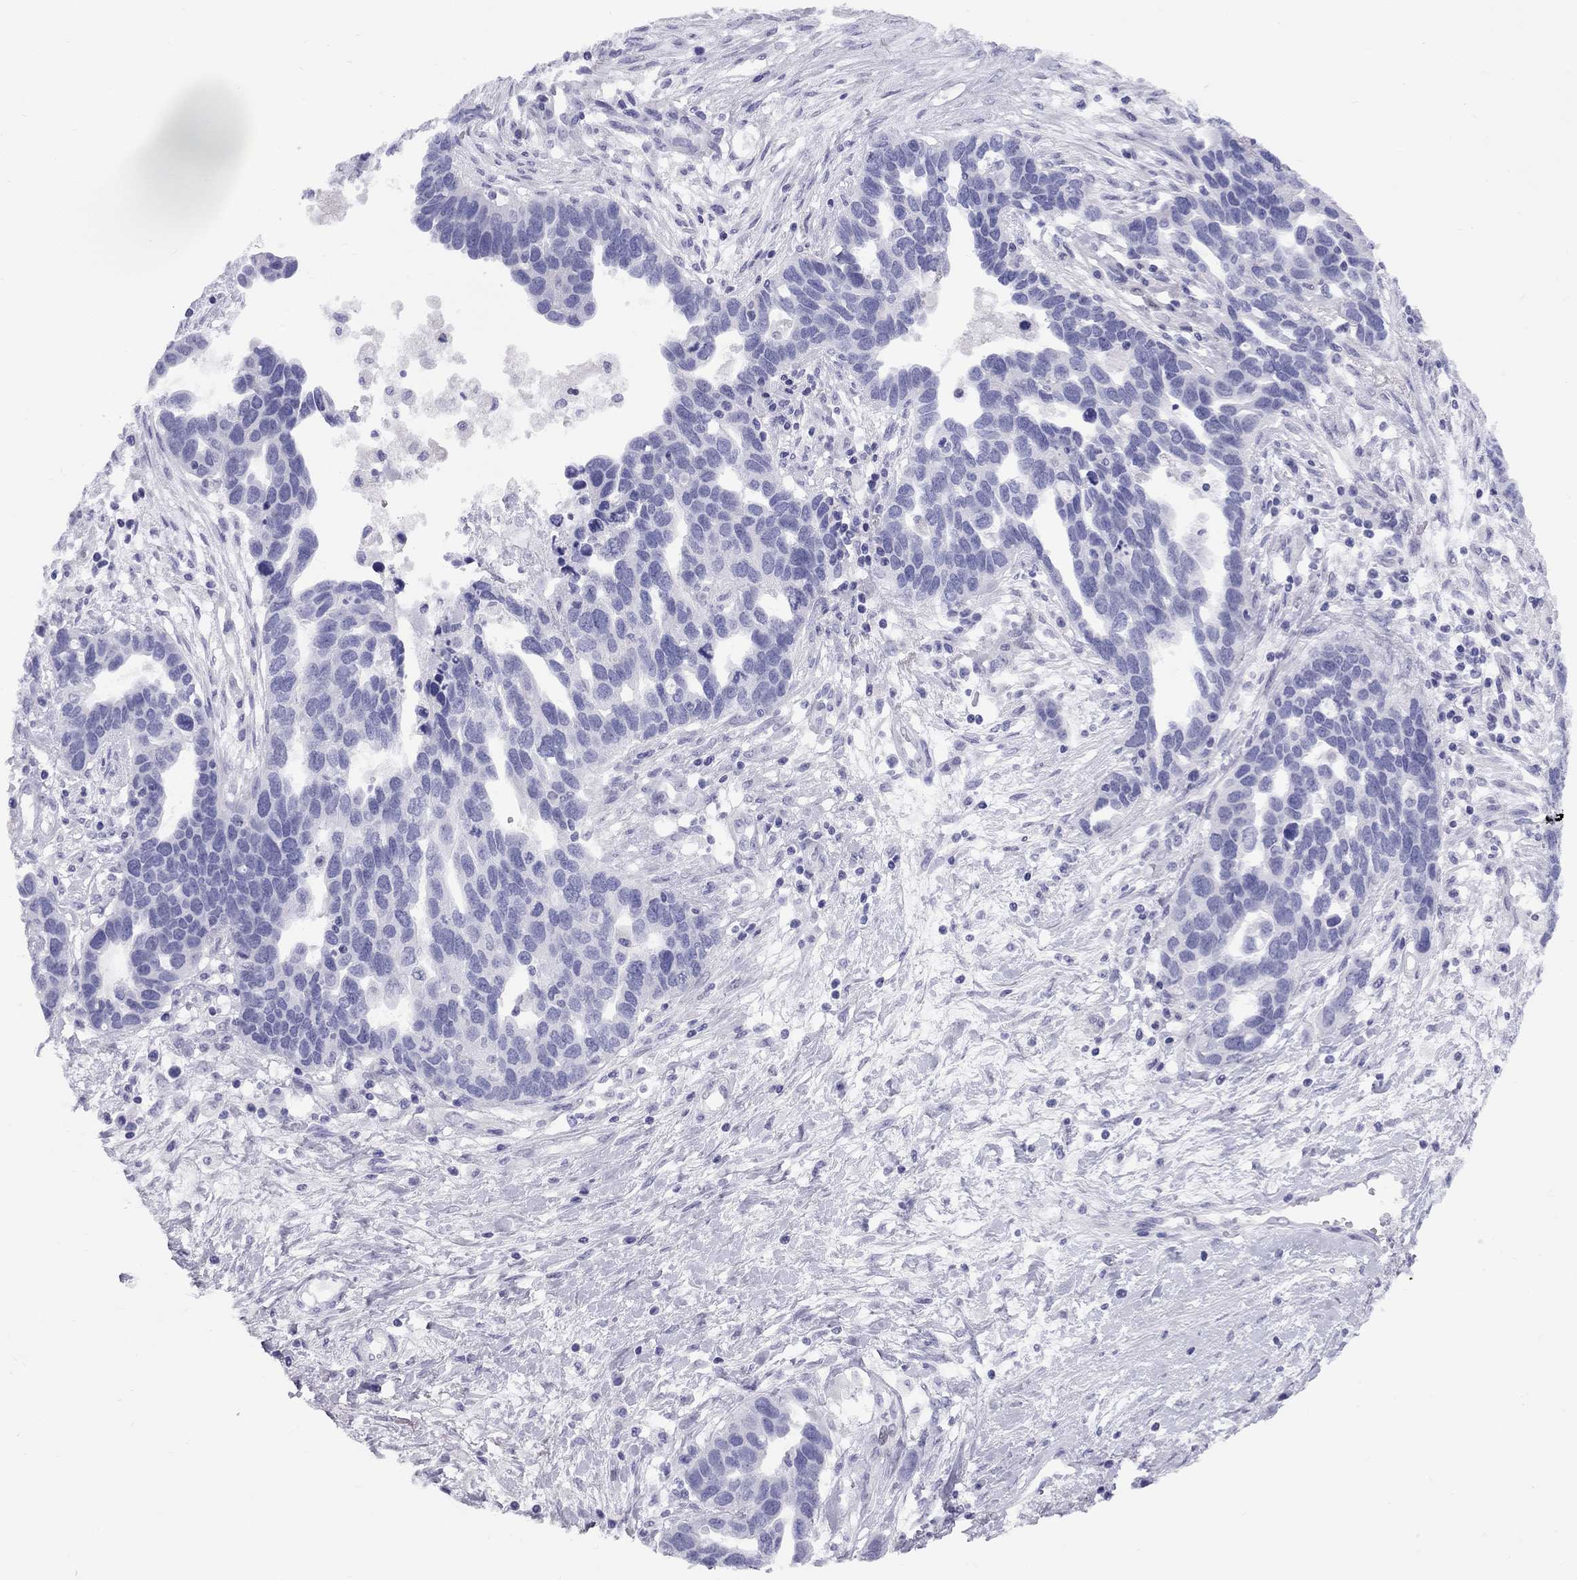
{"staining": {"intensity": "negative", "quantity": "none", "location": "none"}, "tissue": "ovarian cancer", "cell_type": "Tumor cells", "image_type": "cancer", "snomed": [{"axis": "morphology", "description": "Cystadenocarcinoma, serous, NOS"}, {"axis": "topography", "description": "Ovary"}], "caption": "Protein analysis of ovarian cancer (serous cystadenocarcinoma) reveals no significant positivity in tumor cells. (DAB (3,3'-diaminobenzidine) IHC with hematoxylin counter stain).", "gene": "FSCN3", "patient": {"sex": "female", "age": 54}}